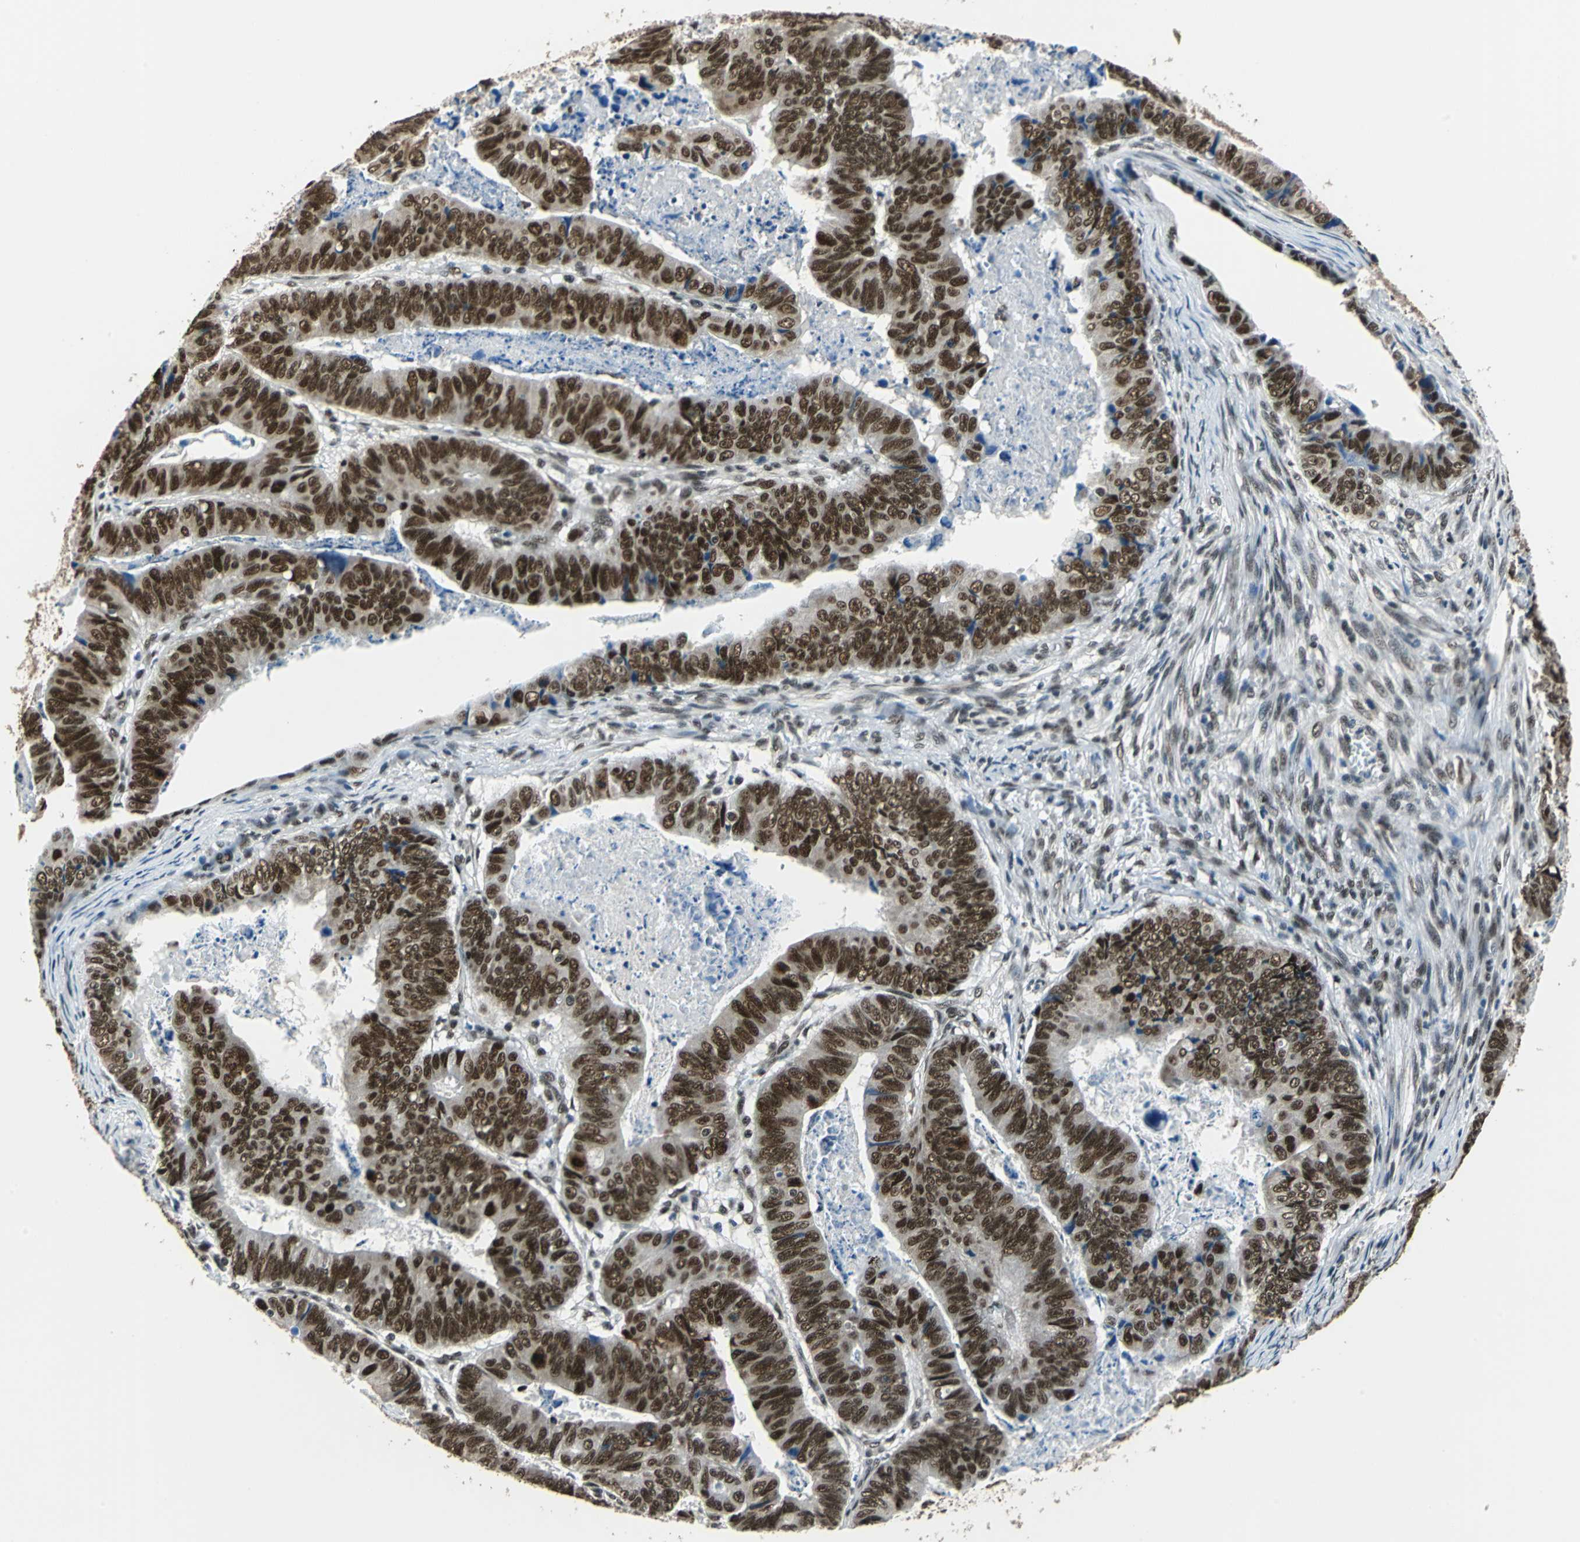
{"staining": {"intensity": "strong", "quantity": ">75%", "location": "nuclear"}, "tissue": "stomach cancer", "cell_type": "Tumor cells", "image_type": "cancer", "snomed": [{"axis": "morphology", "description": "Adenocarcinoma, NOS"}, {"axis": "topography", "description": "Stomach, lower"}], "caption": "Stomach cancer (adenocarcinoma) stained for a protein (brown) shows strong nuclear positive positivity in about >75% of tumor cells.", "gene": "BCLAF1", "patient": {"sex": "male", "age": 77}}